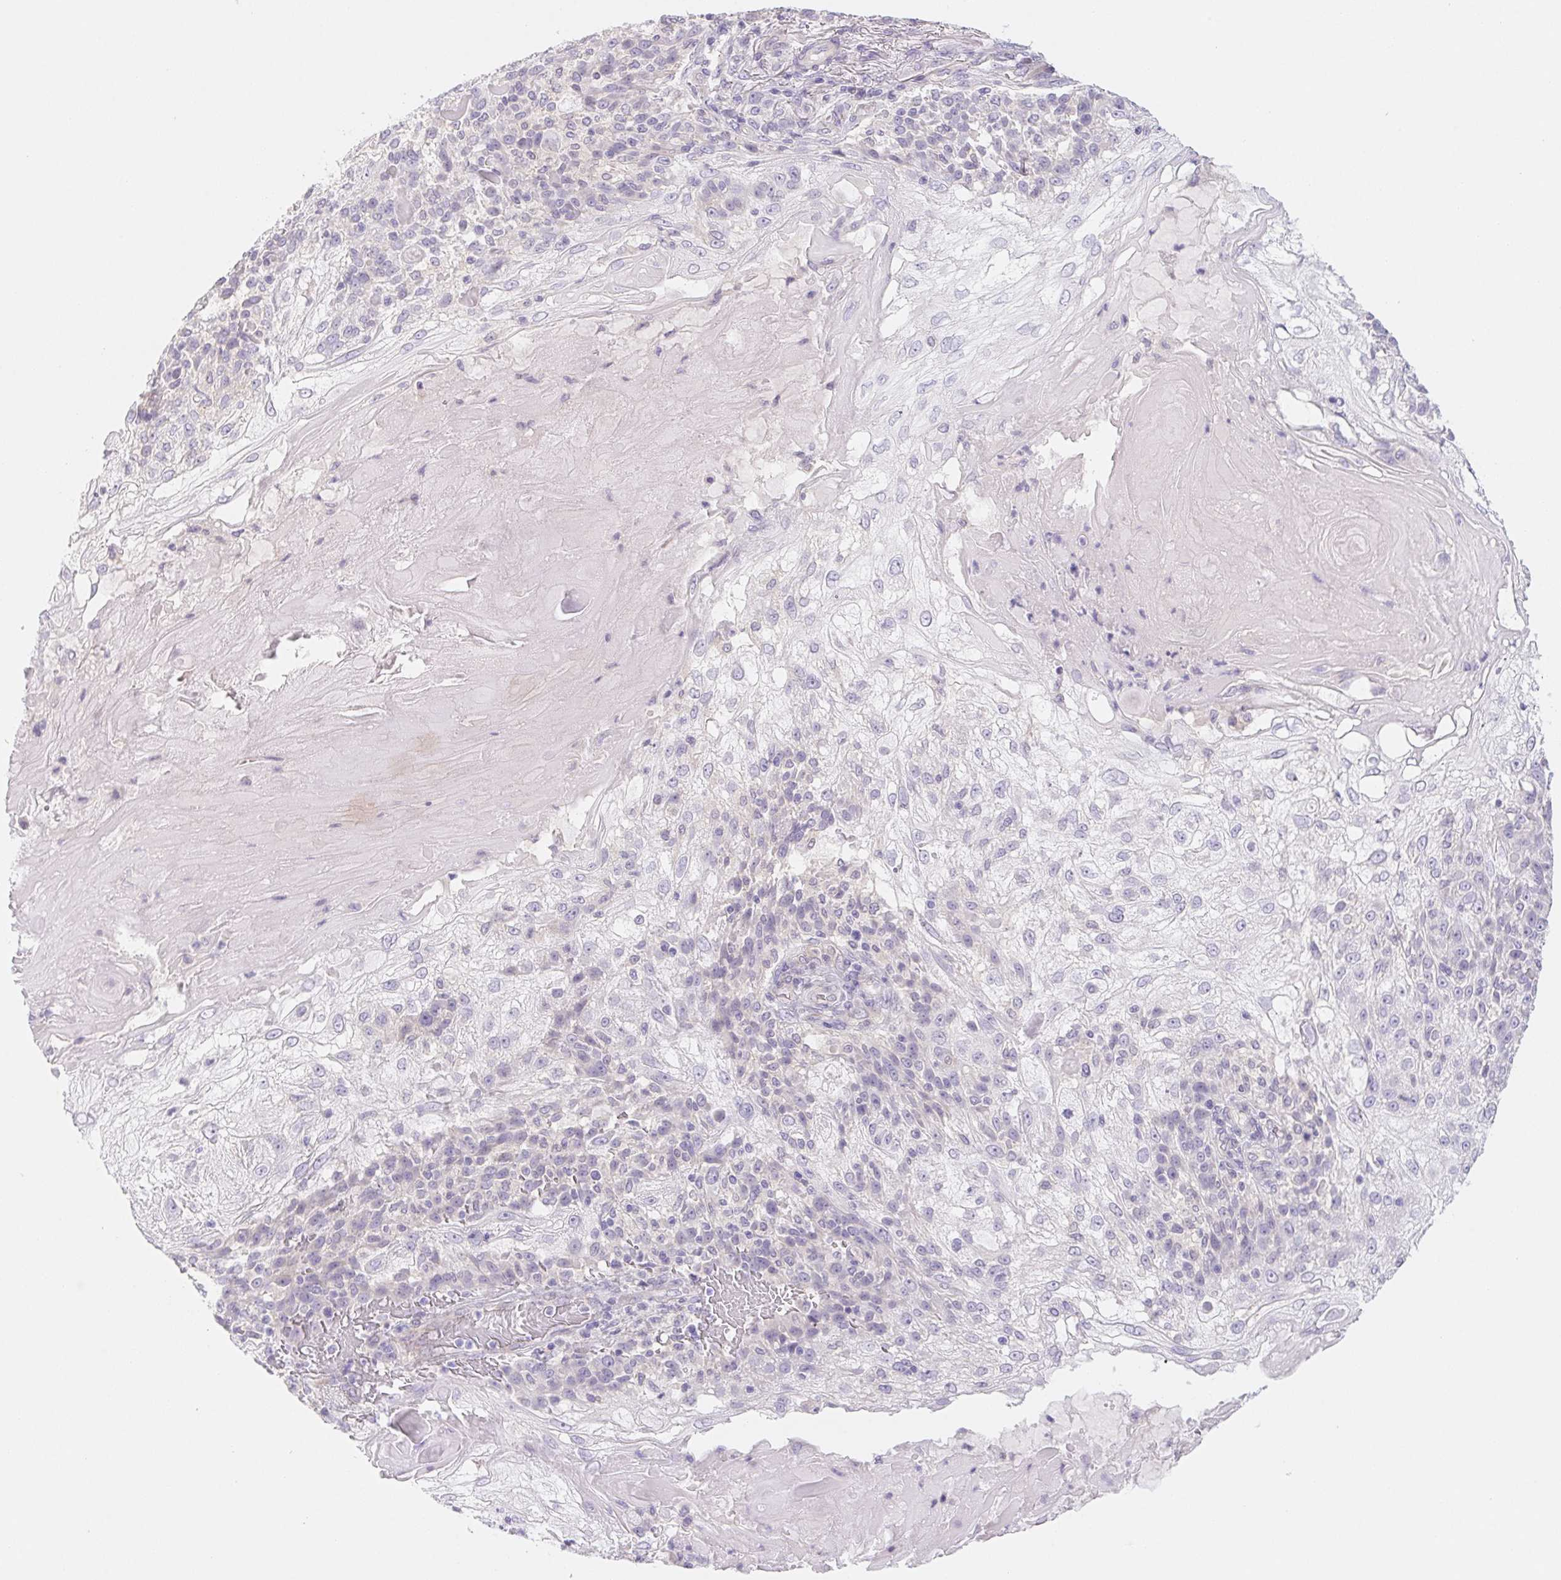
{"staining": {"intensity": "negative", "quantity": "none", "location": "none"}, "tissue": "skin cancer", "cell_type": "Tumor cells", "image_type": "cancer", "snomed": [{"axis": "morphology", "description": "Normal tissue, NOS"}, {"axis": "morphology", "description": "Squamous cell carcinoma, NOS"}, {"axis": "topography", "description": "Skin"}], "caption": "Tumor cells are negative for brown protein staining in squamous cell carcinoma (skin). The staining was performed using DAB (3,3'-diaminobenzidine) to visualize the protein expression in brown, while the nuclei were stained in blue with hematoxylin (Magnification: 20x).", "gene": "CTNND2", "patient": {"sex": "female", "age": 83}}